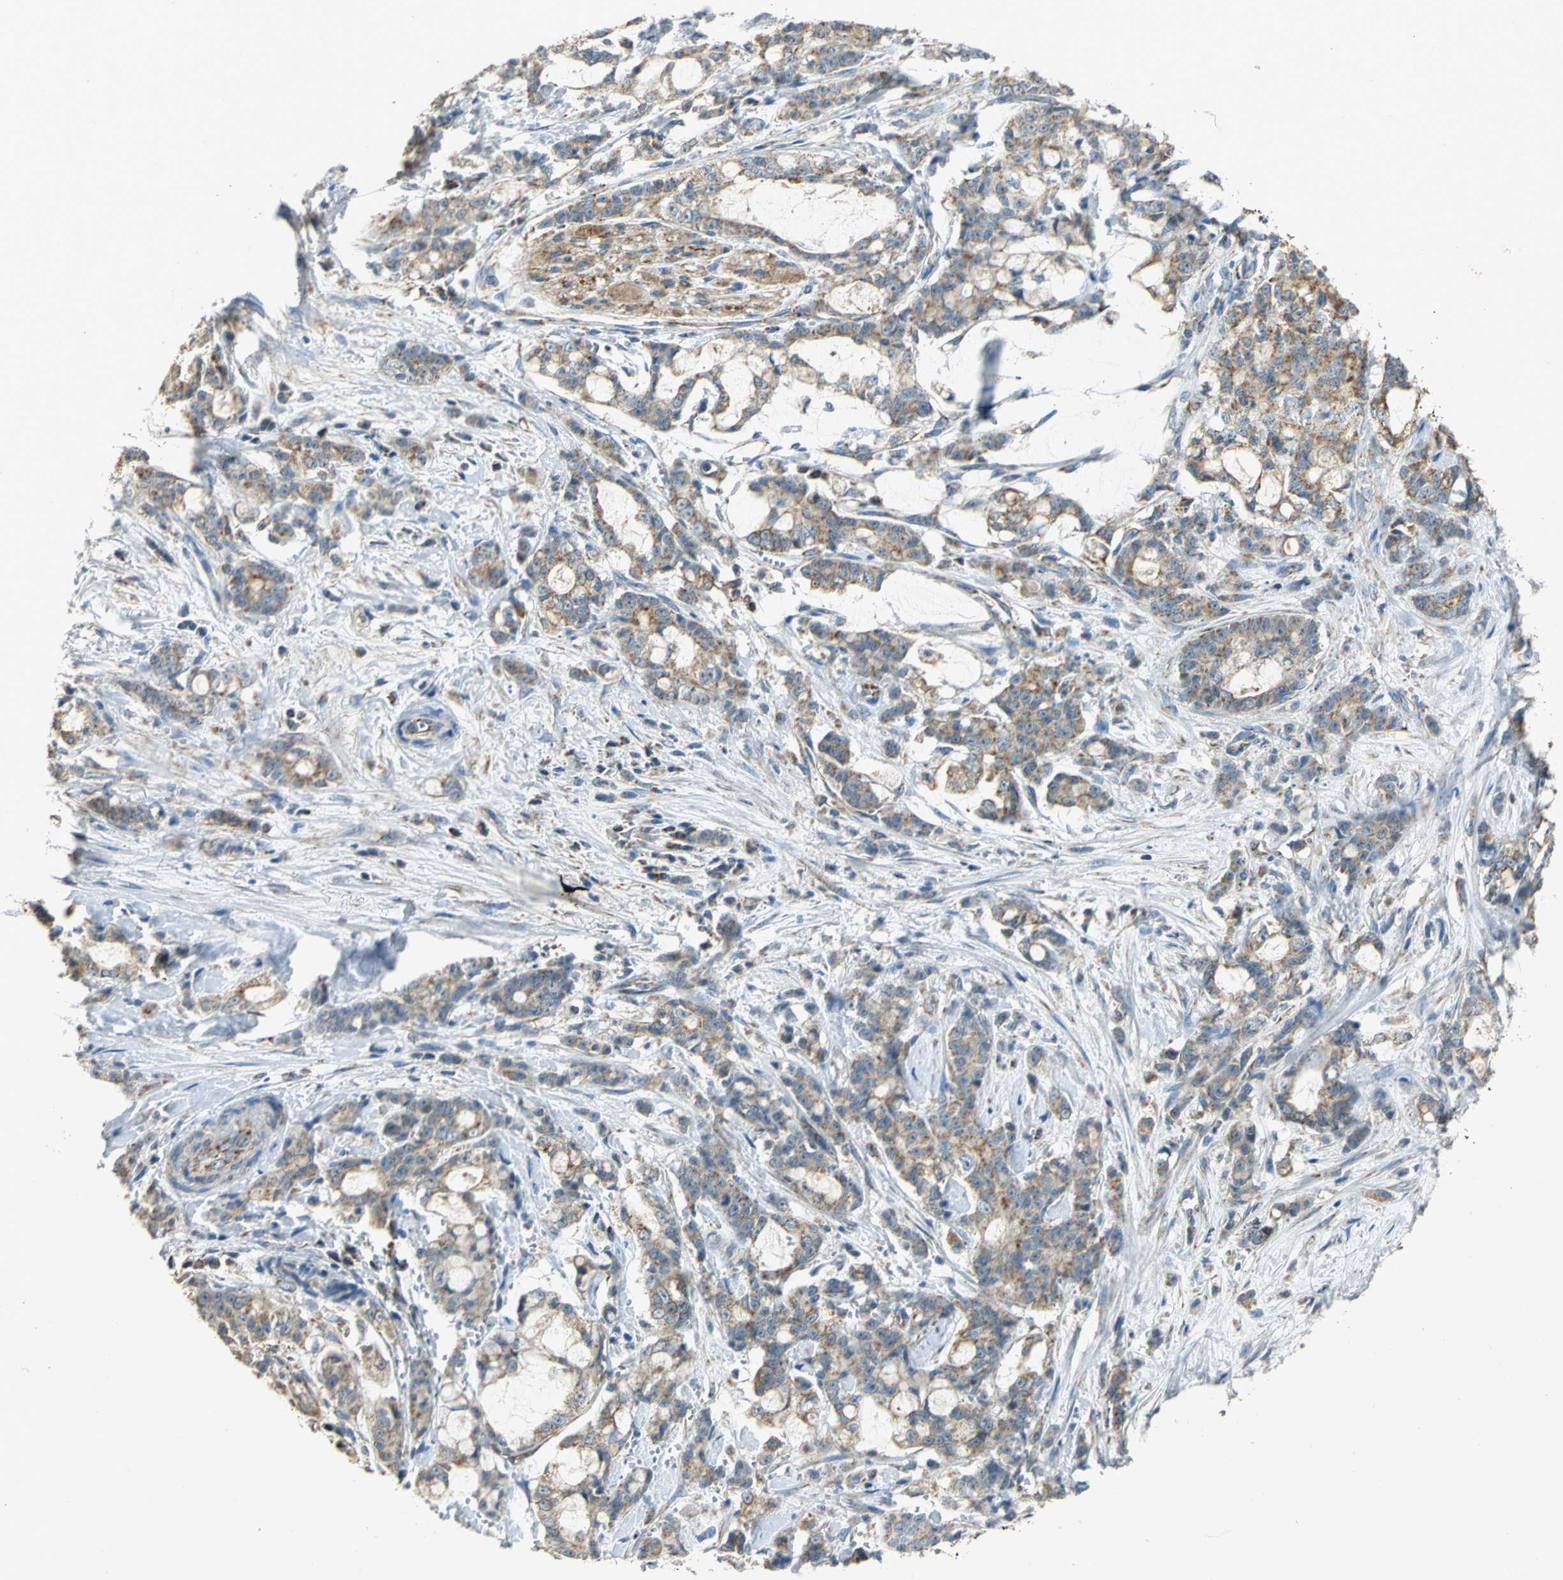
{"staining": {"intensity": "moderate", "quantity": ">75%", "location": "cytoplasmic/membranous"}, "tissue": "pancreatic cancer", "cell_type": "Tumor cells", "image_type": "cancer", "snomed": [{"axis": "morphology", "description": "Adenocarcinoma, NOS"}, {"axis": "topography", "description": "Pancreas"}], "caption": "Protein expression analysis of human pancreatic cancer (adenocarcinoma) reveals moderate cytoplasmic/membranous positivity in about >75% of tumor cells.", "gene": "NDUFB5", "patient": {"sex": "female", "age": 73}}